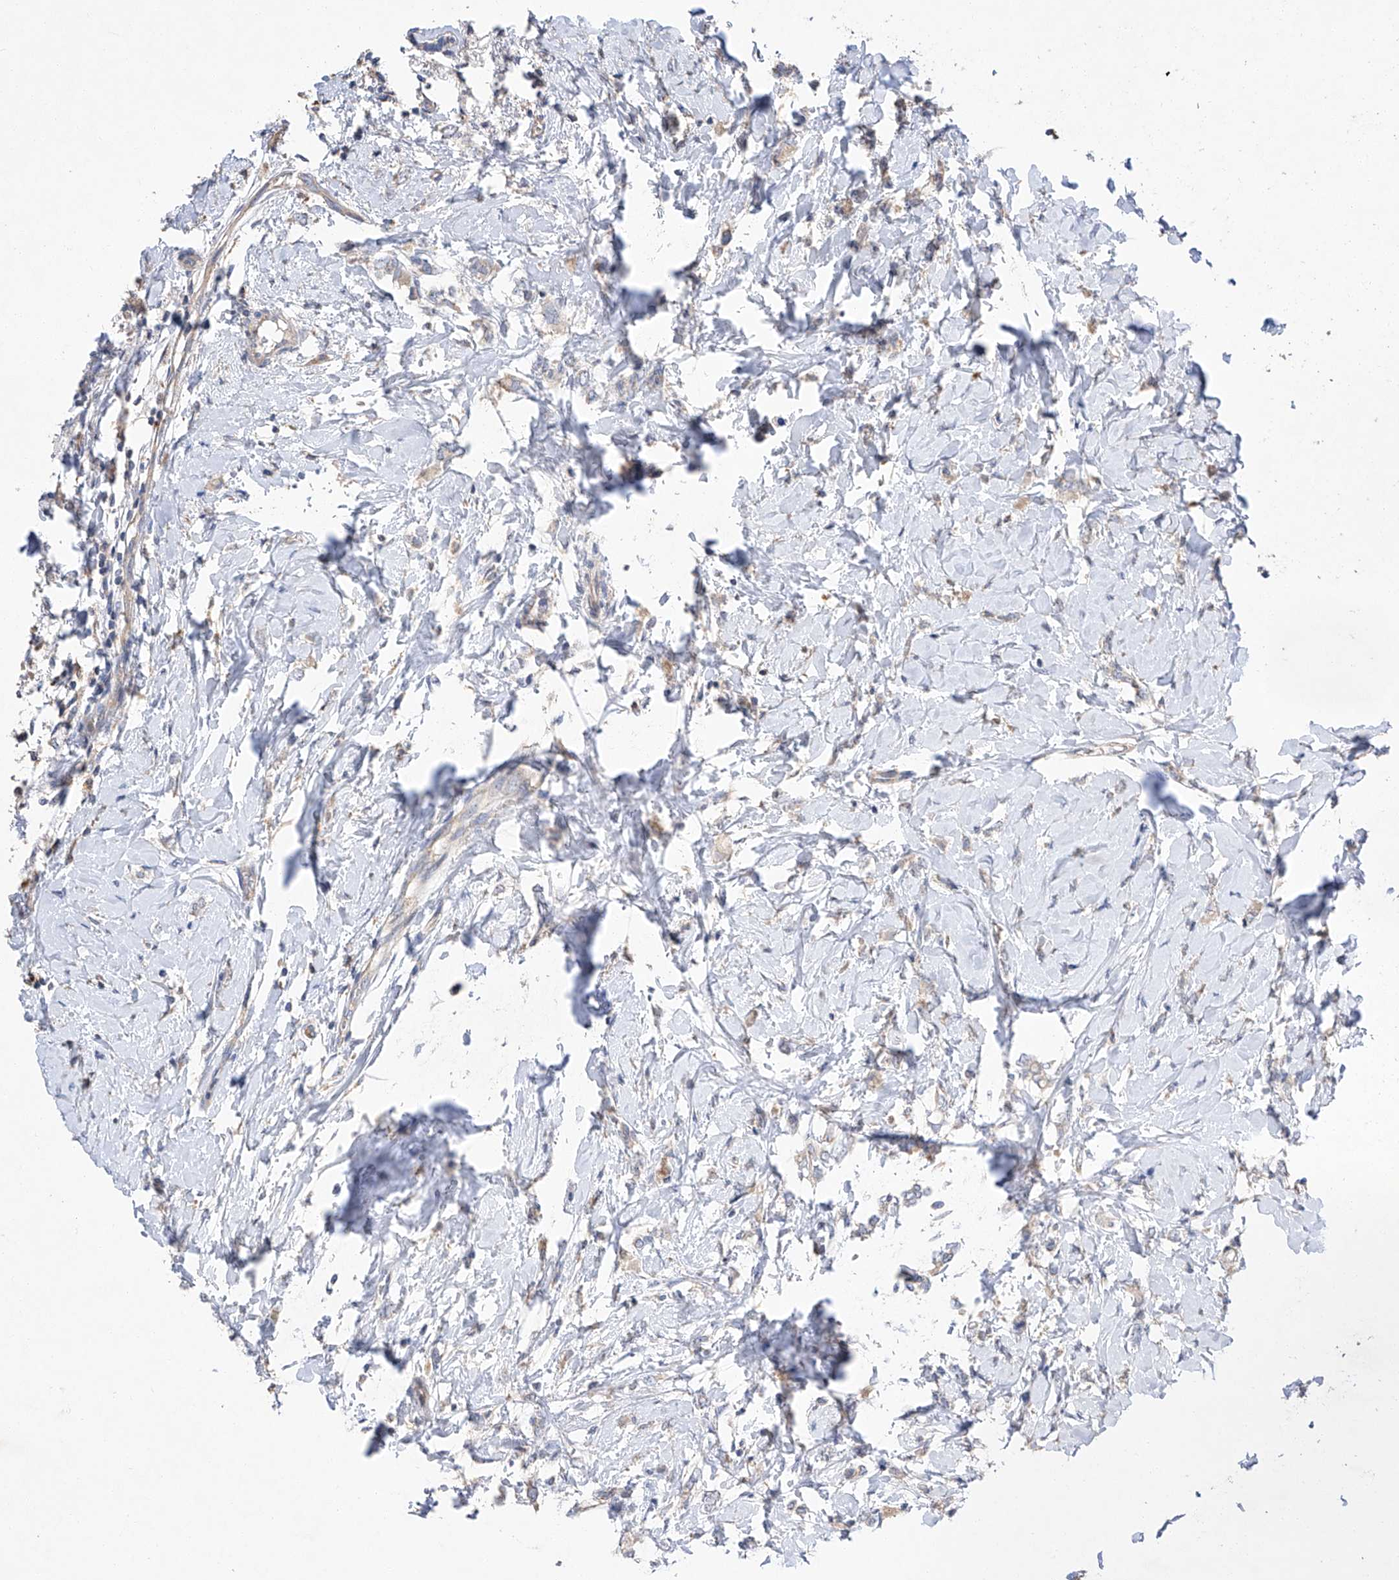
{"staining": {"intensity": "weak", "quantity": "<25%", "location": "cytoplasmic/membranous"}, "tissue": "breast cancer", "cell_type": "Tumor cells", "image_type": "cancer", "snomed": [{"axis": "morphology", "description": "Normal tissue, NOS"}, {"axis": "morphology", "description": "Lobular carcinoma"}, {"axis": "topography", "description": "Breast"}], "caption": "Immunohistochemistry of human breast lobular carcinoma displays no positivity in tumor cells. (Stains: DAB (3,3'-diaminobenzidine) immunohistochemistry with hematoxylin counter stain, Microscopy: brightfield microscopy at high magnification).", "gene": "AMD1", "patient": {"sex": "female", "age": 47}}